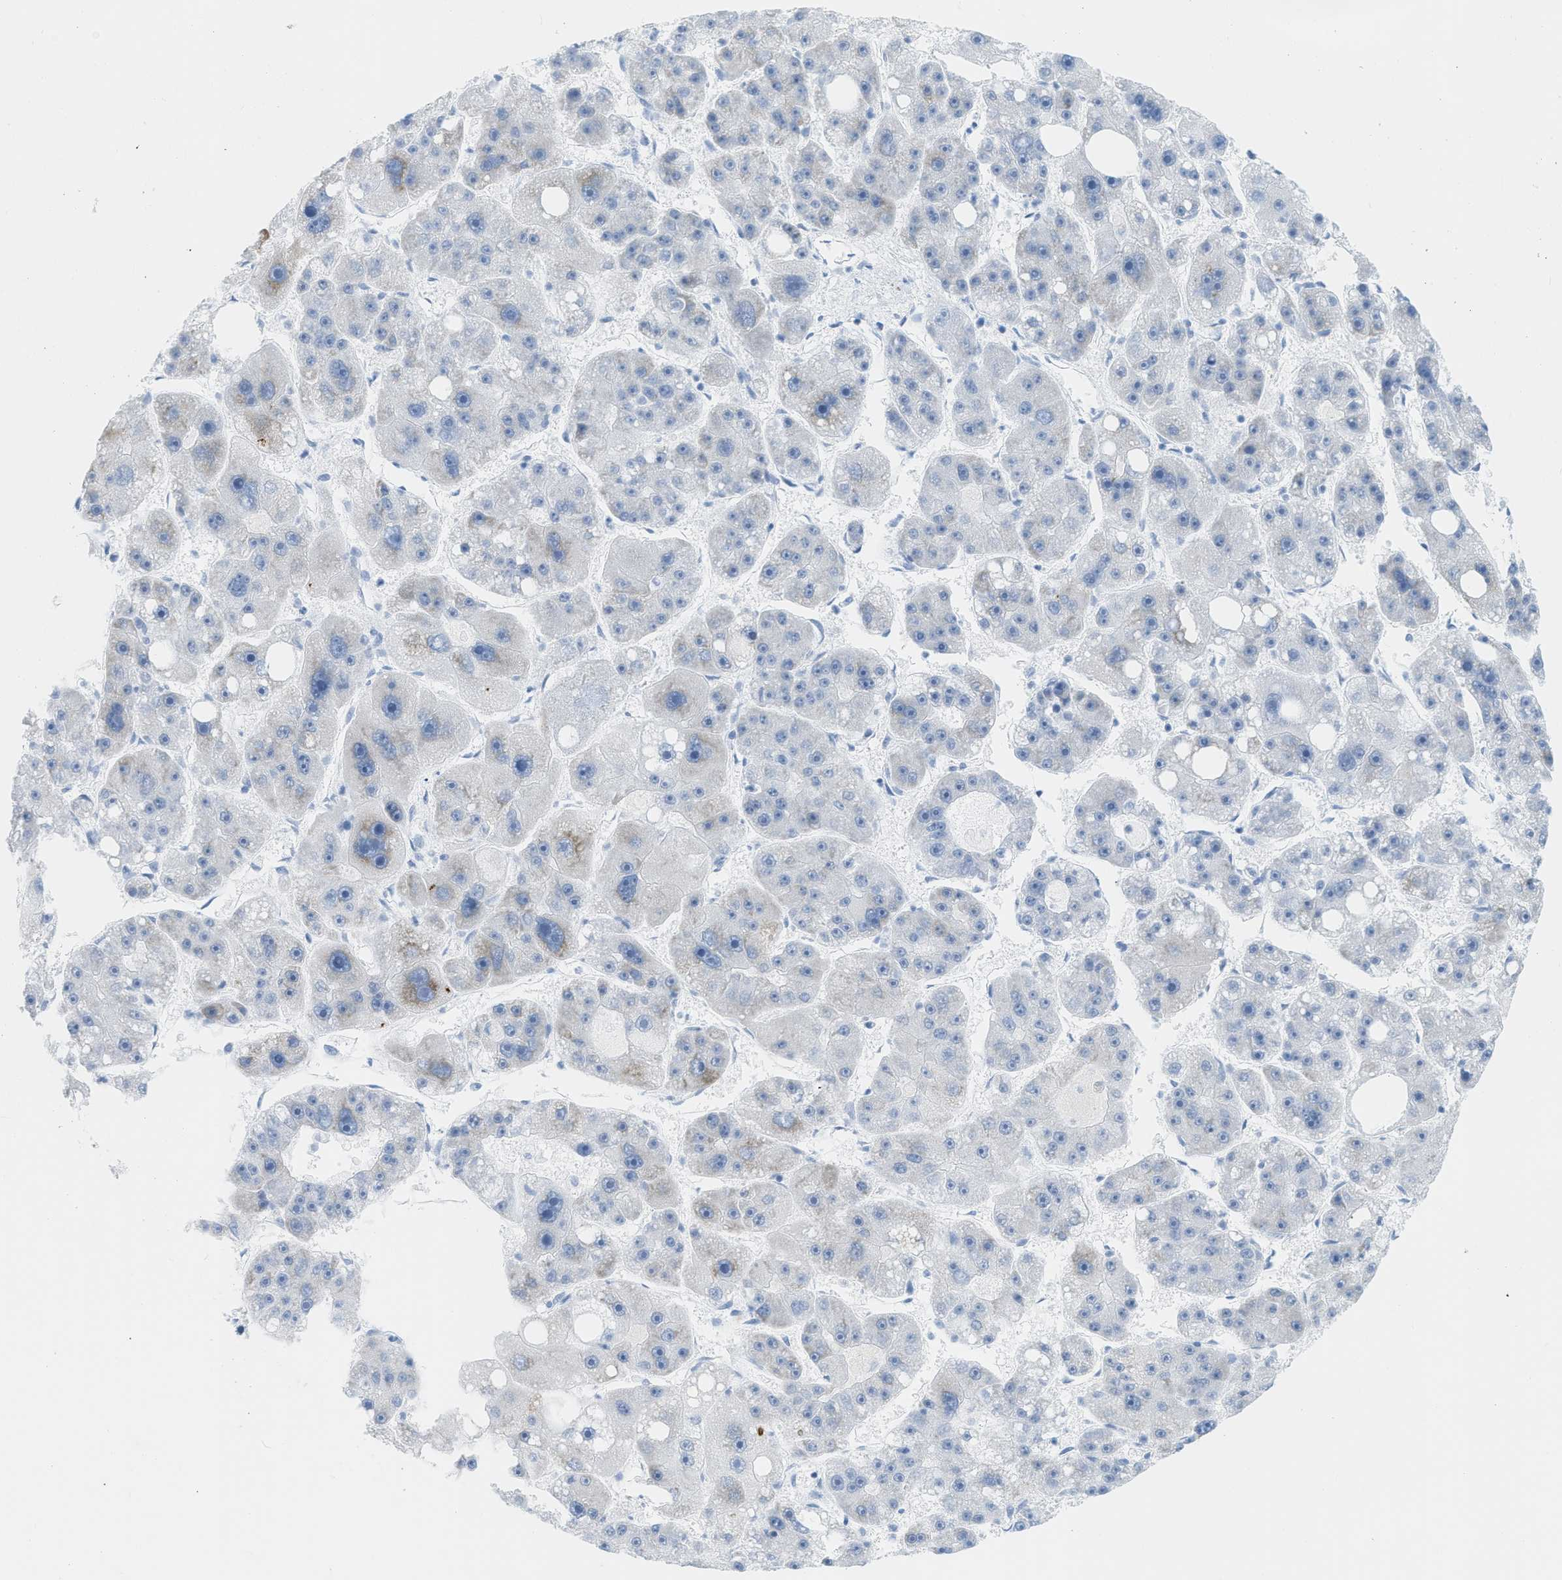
{"staining": {"intensity": "negative", "quantity": "none", "location": "none"}, "tissue": "liver cancer", "cell_type": "Tumor cells", "image_type": "cancer", "snomed": [{"axis": "morphology", "description": "Carcinoma, Hepatocellular, NOS"}, {"axis": "topography", "description": "Liver"}], "caption": "Immunohistochemistry micrograph of human liver cancer (hepatocellular carcinoma) stained for a protein (brown), which exhibits no expression in tumor cells. (Brightfield microscopy of DAB immunohistochemistry (IHC) at high magnification).", "gene": "DES", "patient": {"sex": "female", "age": 61}}